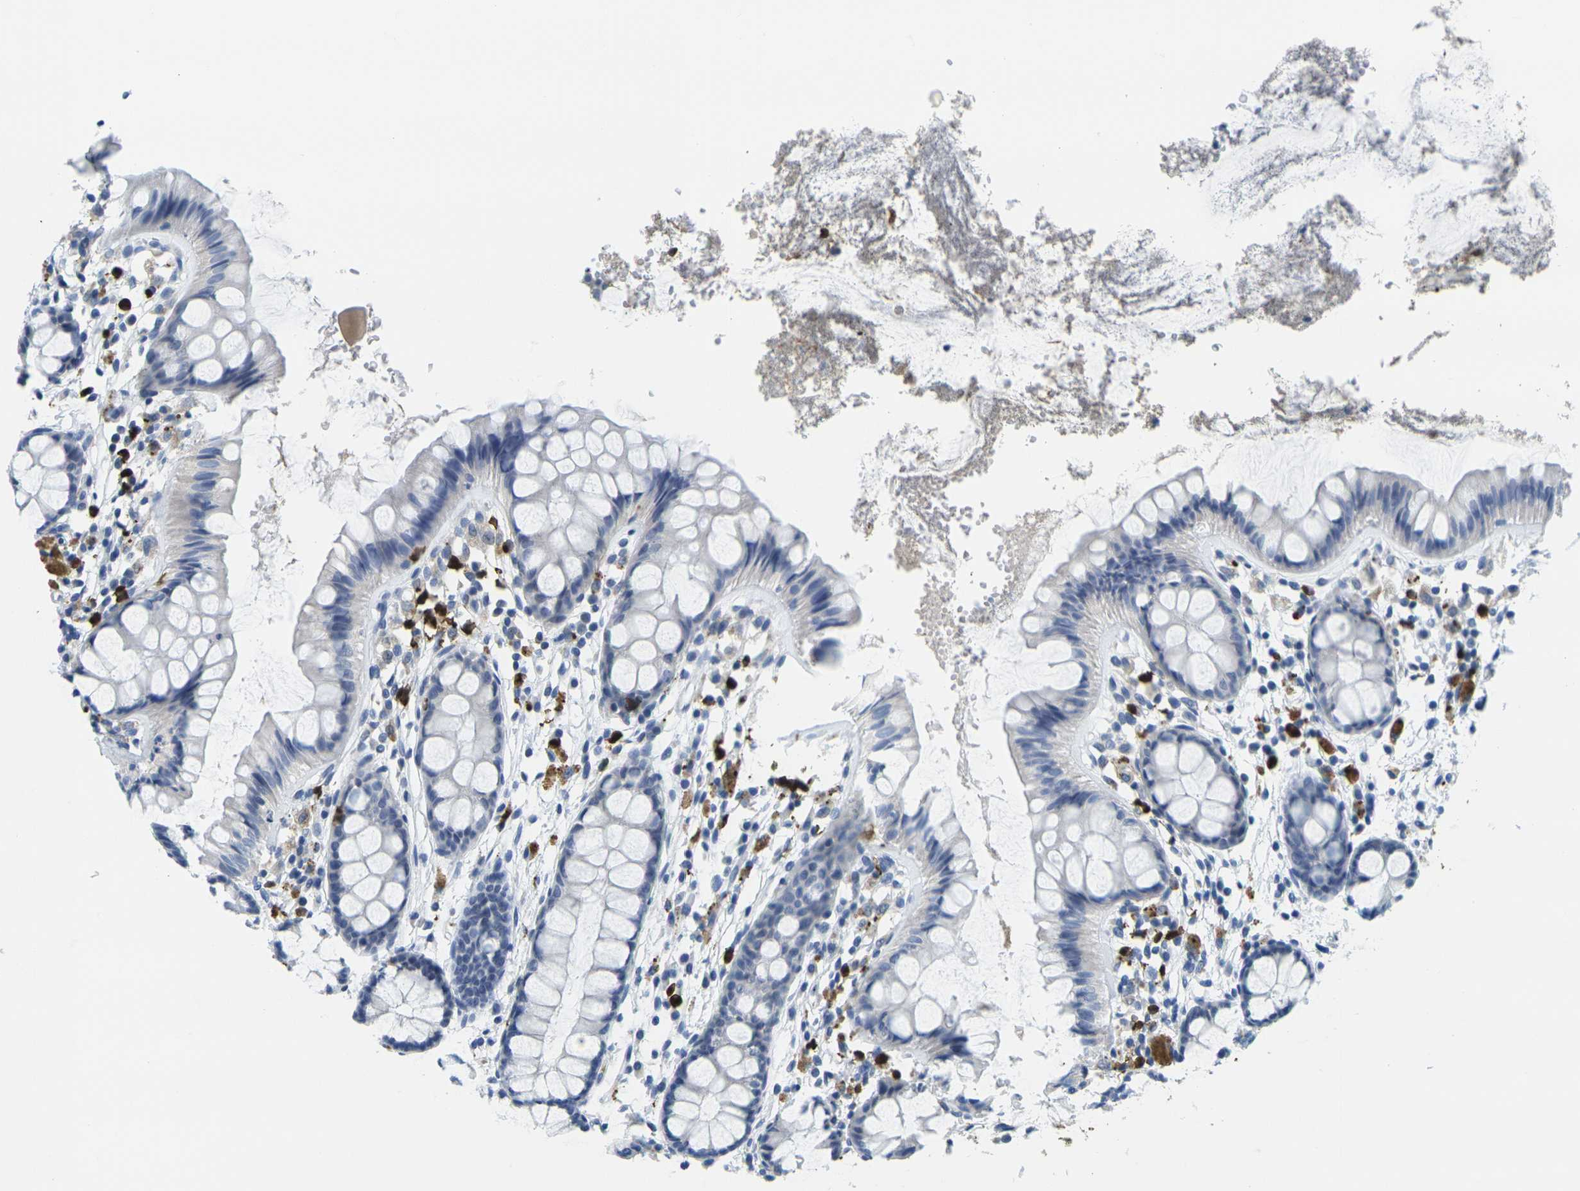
{"staining": {"intensity": "negative", "quantity": "none", "location": "none"}, "tissue": "rectum", "cell_type": "Glandular cells", "image_type": "normal", "snomed": [{"axis": "morphology", "description": "Normal tissue, NOS"}, {"axis": "topography", "description": "Rectum"}], "caption": "Human rectum stained for a protein using immunohistochemistry (IHC) exhibits no positivity in glandular cells.", "gene": "GPR15", "patient": {"sex": "female", "age": 66}}